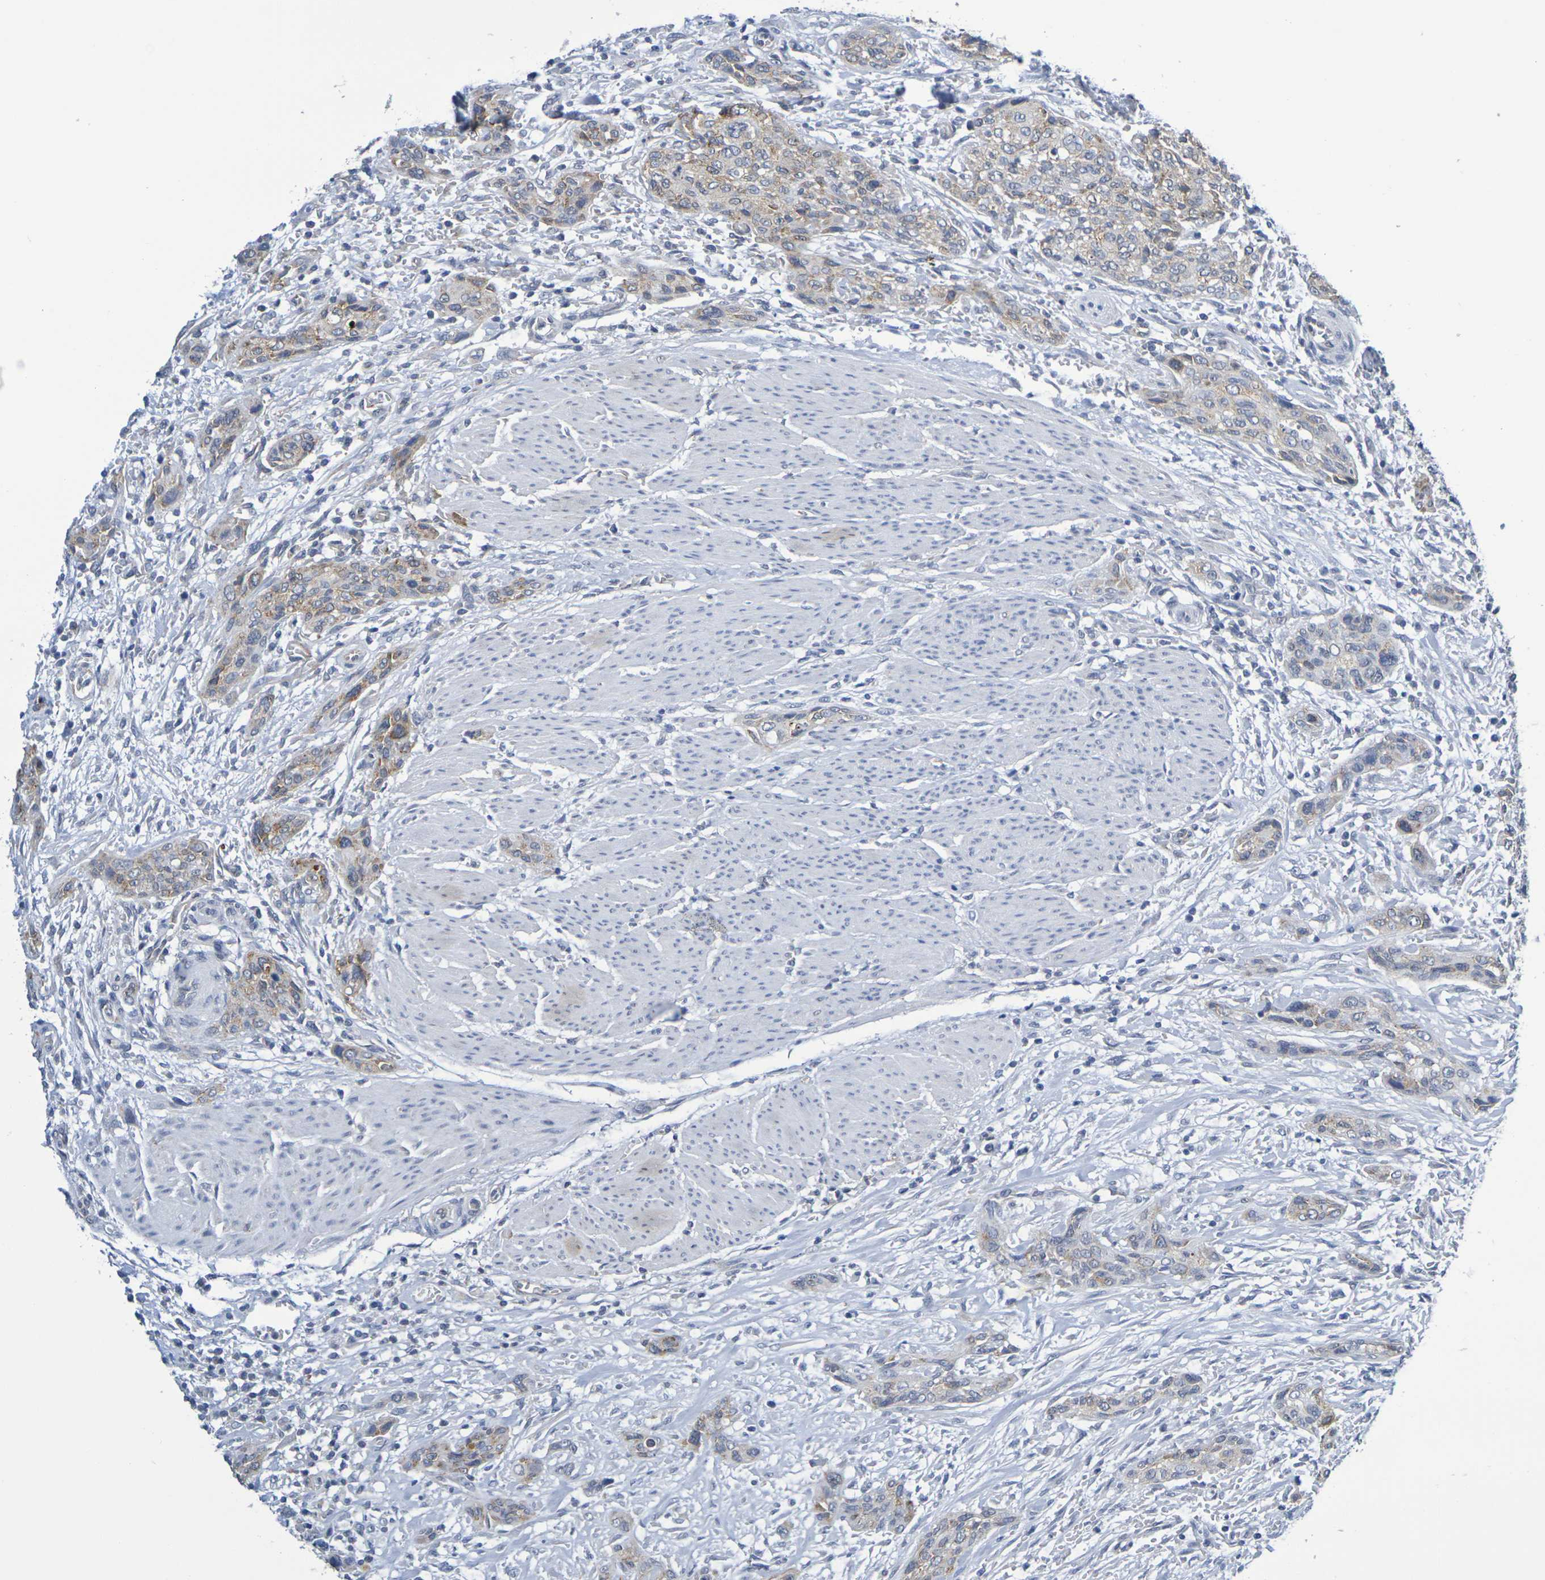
{"staining": {"intensity": "moderate", "quantity": ">75%", "location": "cytoplasmic/membranous"}, "tissue": "urothelial cancer", "cell_type": "Tumor cells", "image_type": "cancer", "snomed": [{"axis": "morphology", "description": "Urothelial carcinoma, High grade"}, {"axis": "topography", "description": "Urinary bladder"}], "caption": "This photomicrograph demonstrates immunohistochemistry staining of urothelial carcinoma (high-grade), with medium moderate cytoplasmic/membranous positivity in approximately >75% of tumor cells.", "gene": "CHRNB1", "patient": {"sex": "male", "age": 35}}